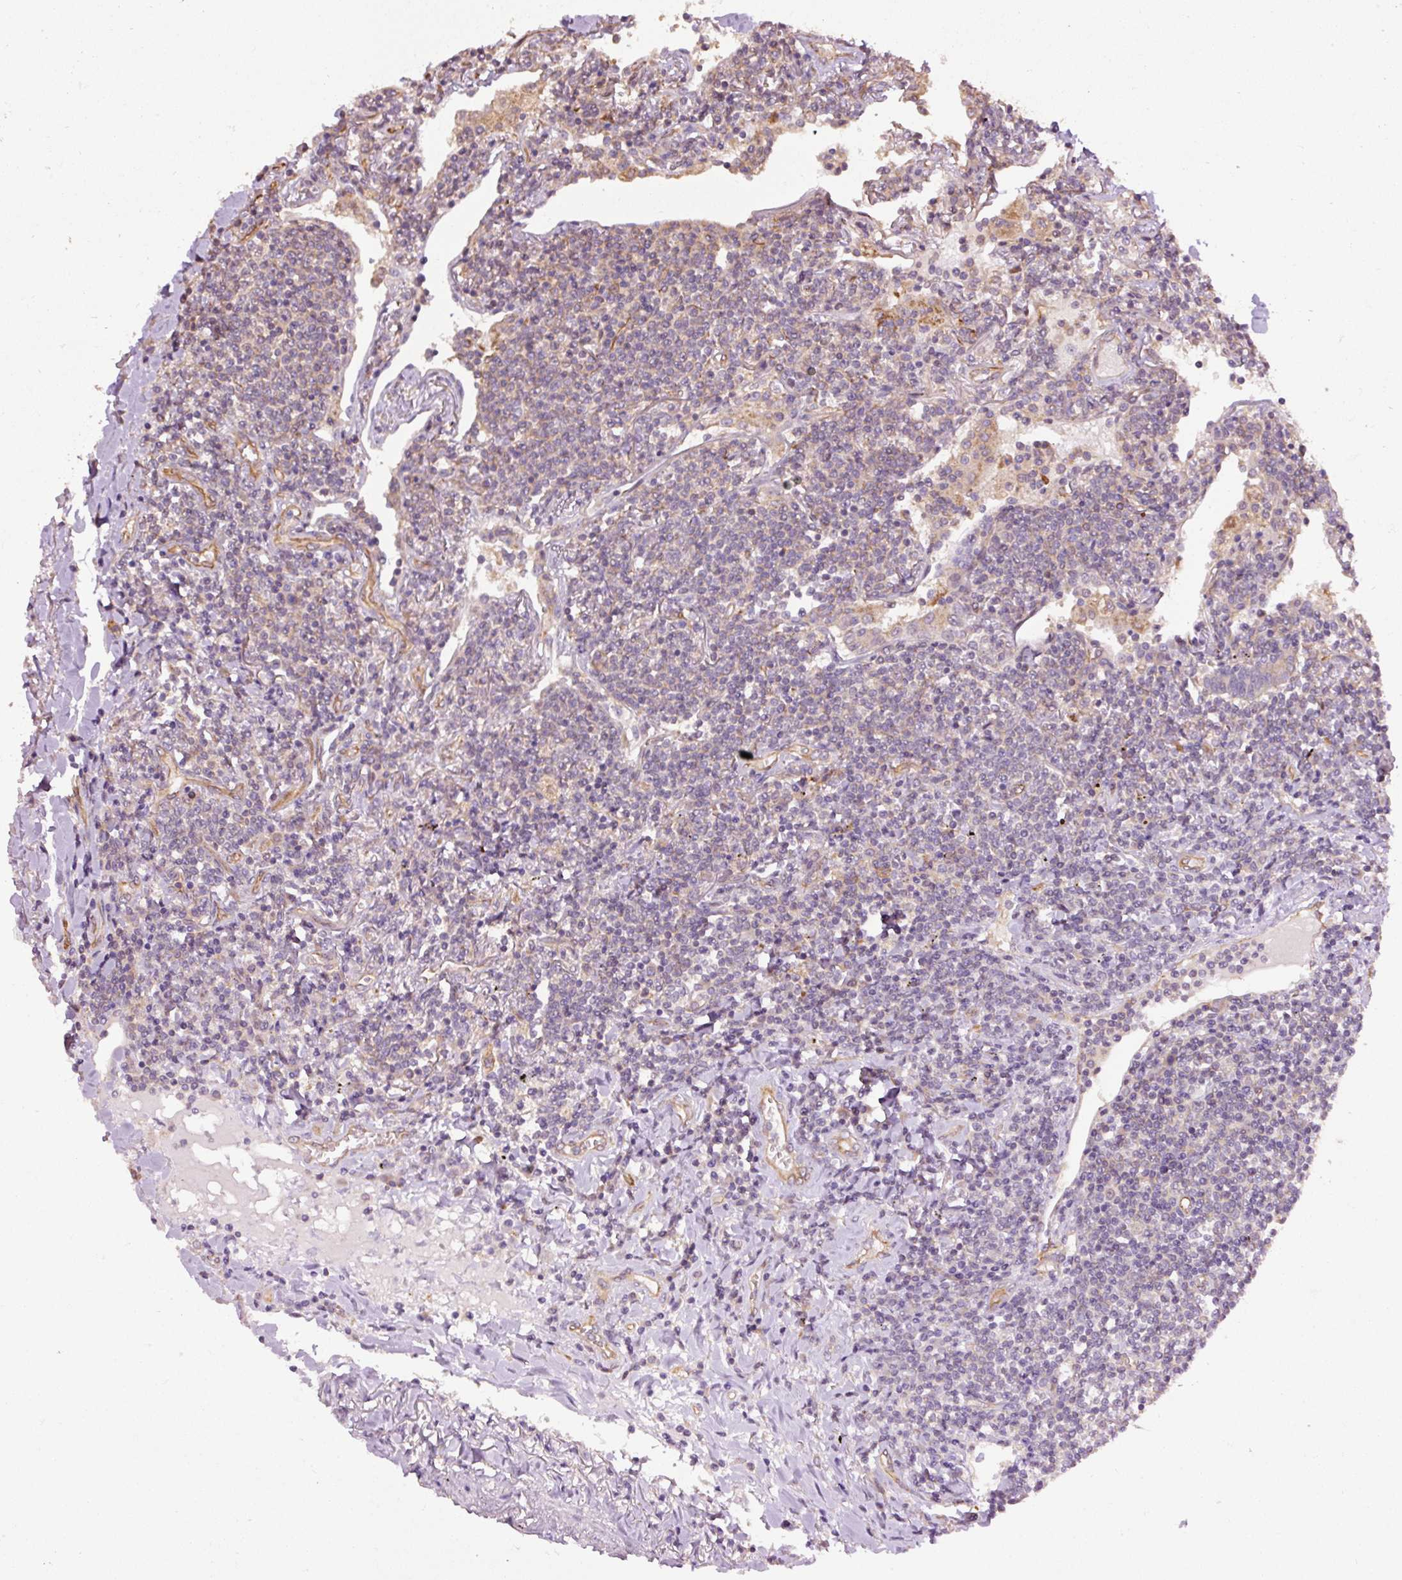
{"staining": {"intensity": "negative", "quantity": "none", "location": "none"}, "tissue": "lymphoma", "cell_type": "Tumor cells", "image_type": "cancer", "snomed": [{"axis": "morphology", "description": "Malignant lymphoma, non-Hodgkin's type, Low grade"}, {"axis": "topography", "description": "Lung"}], "caption": "Immunohistochemistry (IHC) of human low-grade malignant lymphoma, non-Hodgkin's type exhibits no expression in tumor cells.", "gene": "PCK2", "patient": {"sex": "female", "age": 71}}